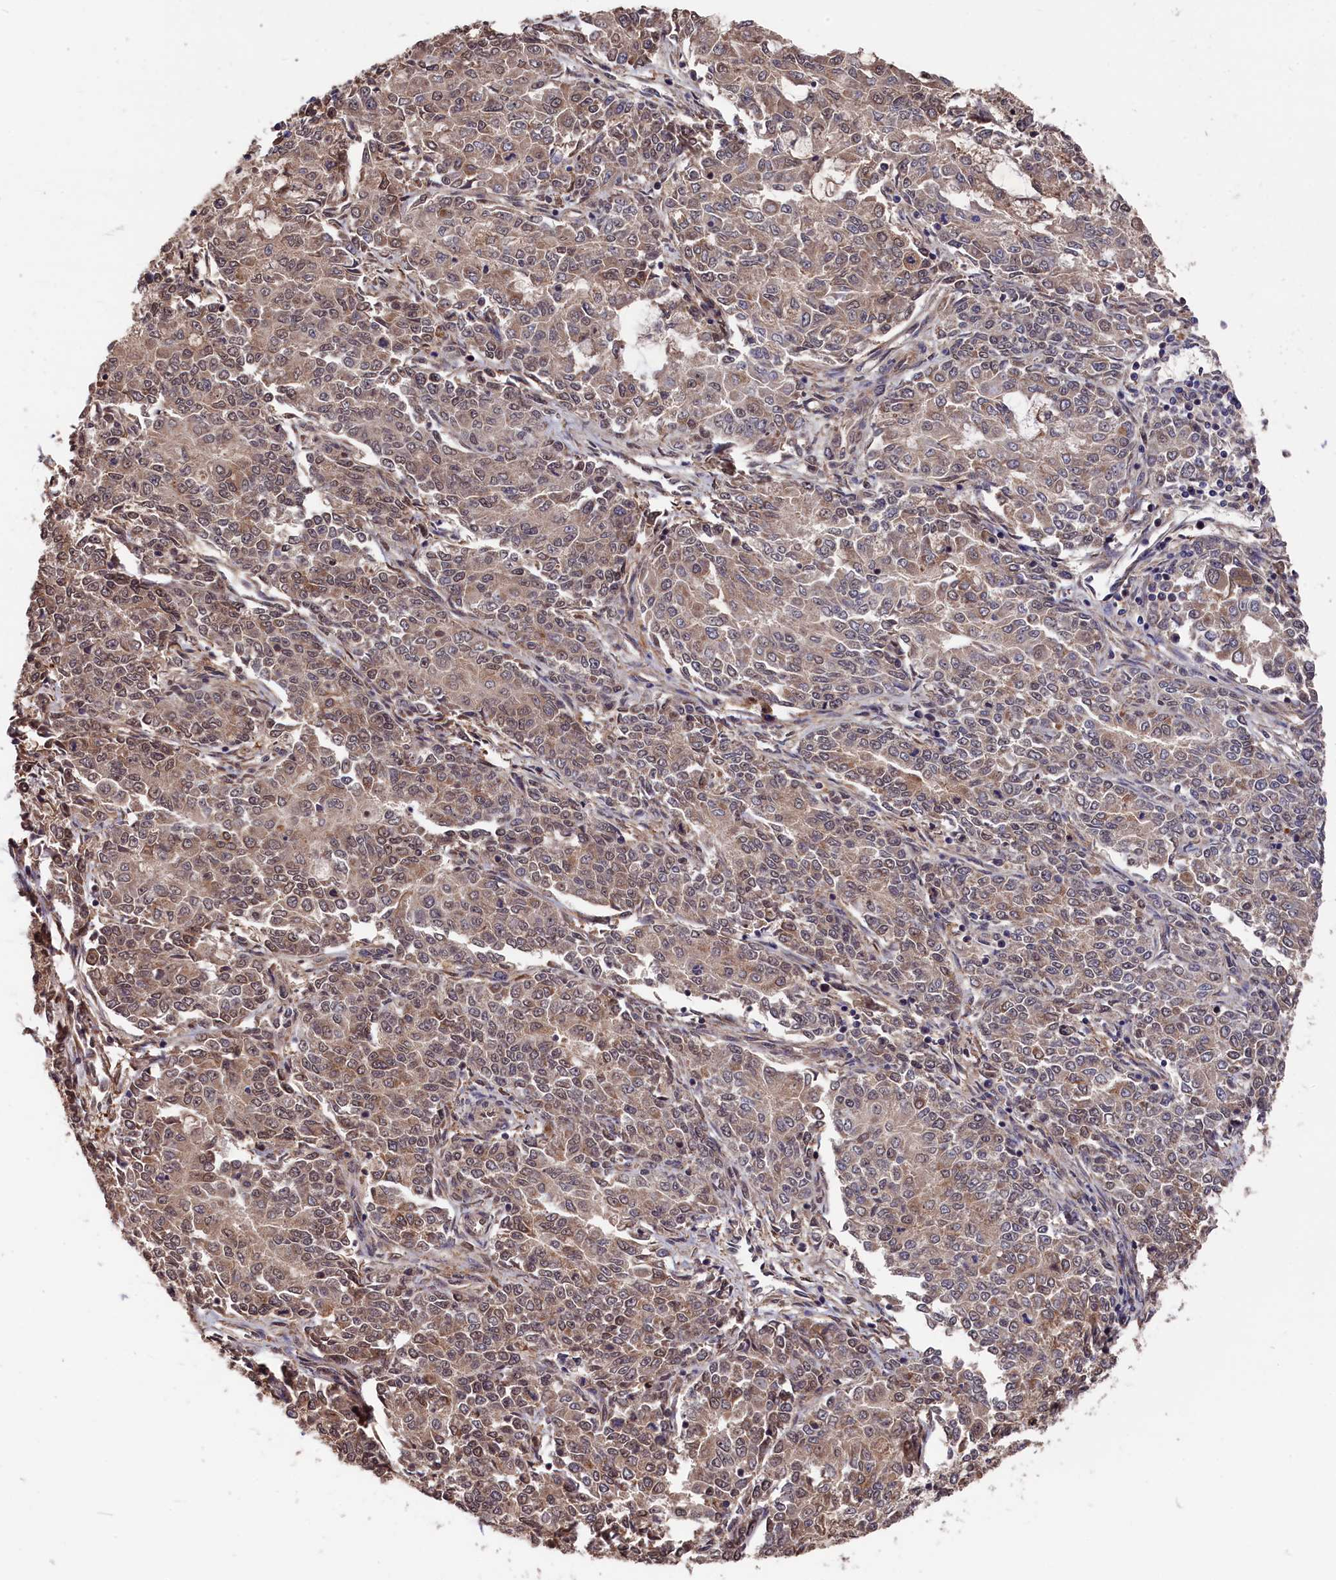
{"staining": {"intensity": "weak", "quantity": ">75%", "location": "cytoplasmic/membranous"}, "tissue": "endometrial cancer", "cell_type": "Tumor cells", "image_type": "cancer", "snomed": [{"axis": "morphology", "description": "Adenocarcinoma, NOS"}, {"axis": "topography", "description": "Endometrium"}], "caption": "Brown immunohistochemical staining in endometrial adenocarcinoma shows weak cytoplasmic/membranous expression in approximately >75% of tumor cells. Nuclei are stained in blue.", "gene": "SLC12A4", "patient": {"sex": "female", "age": 50}}